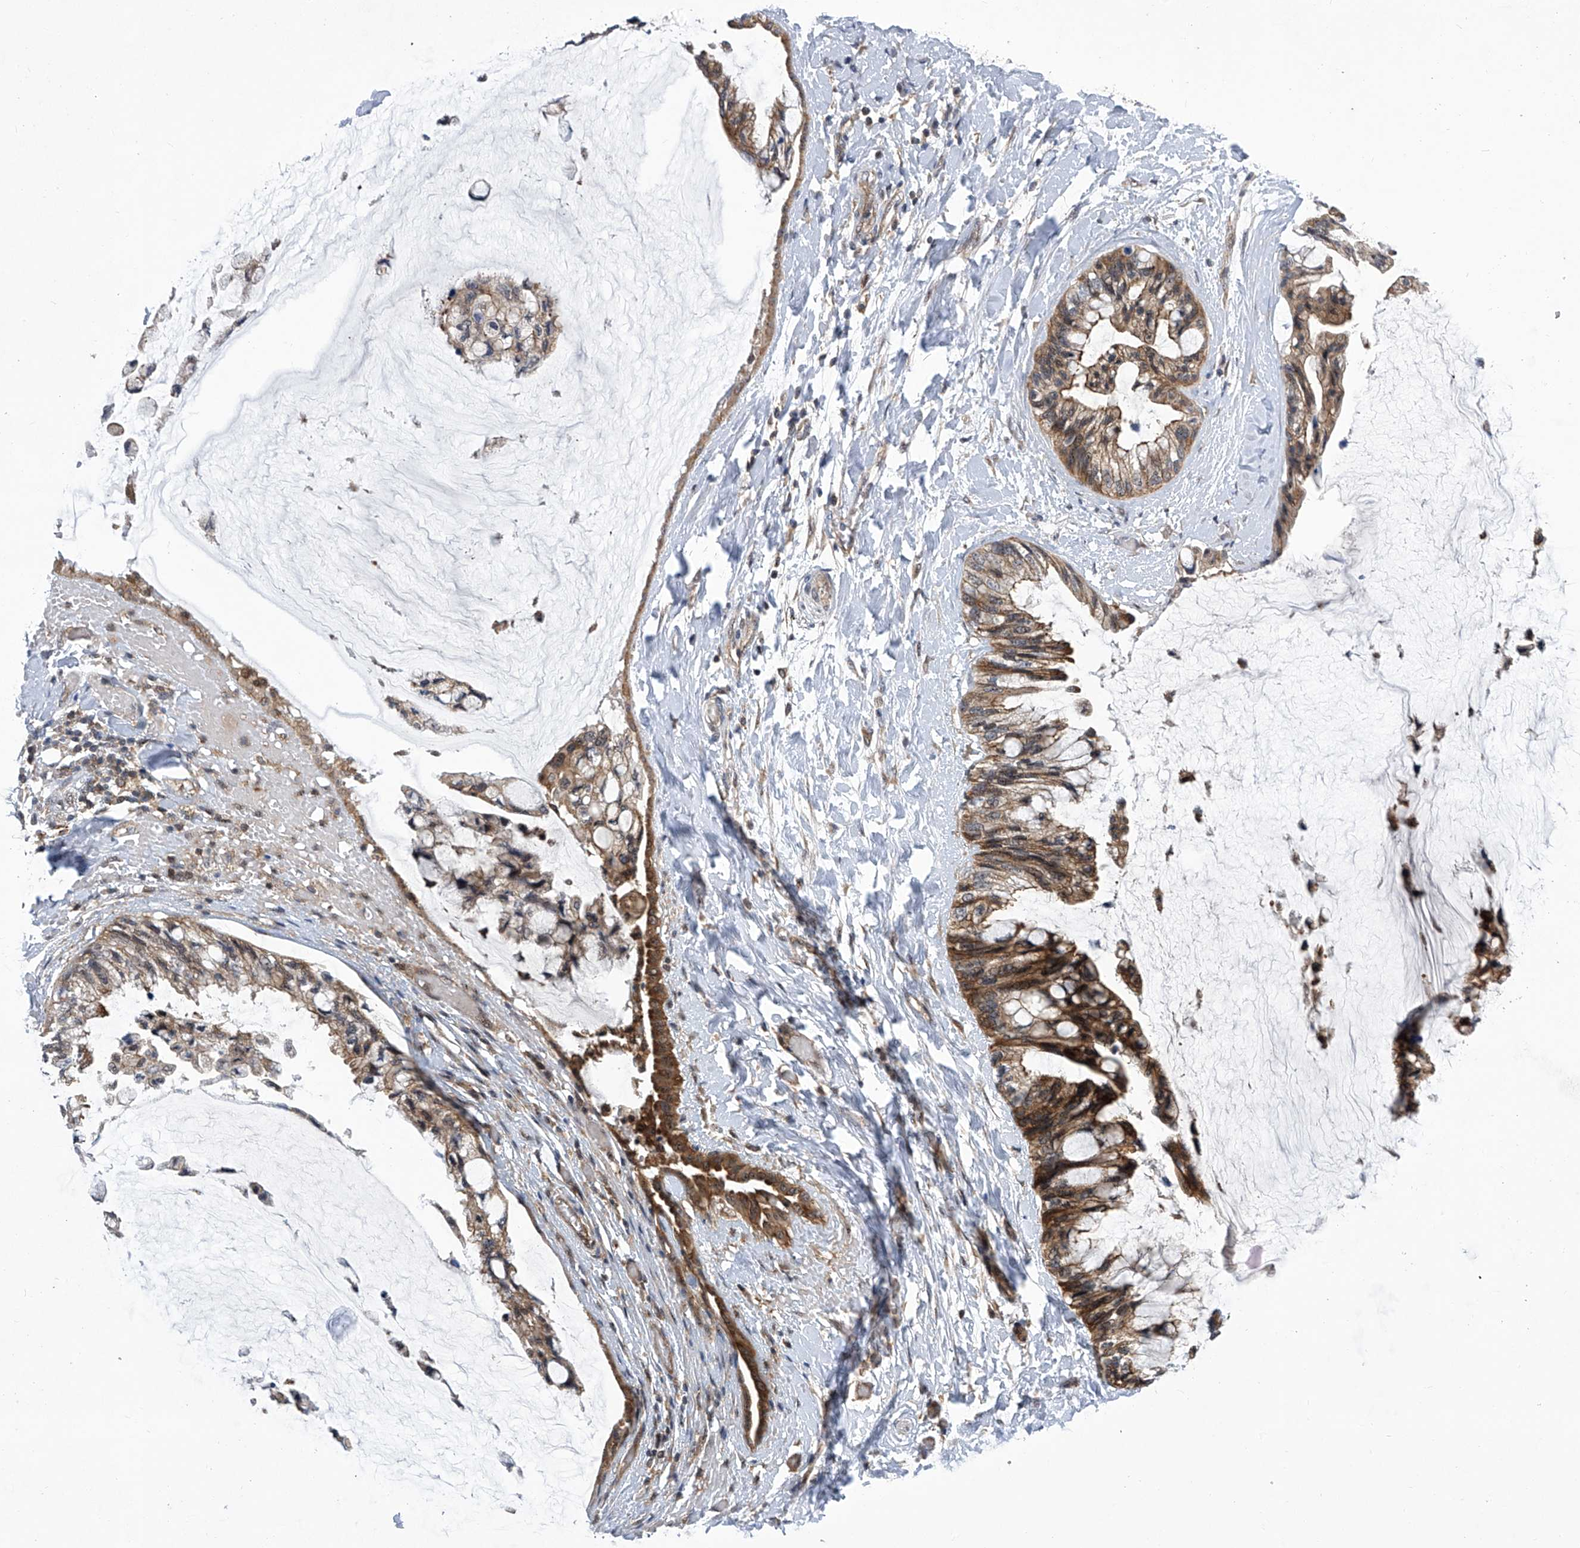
{"staining": {"intensity": "moderate", "quantity": ">75%", "location": "cytoplasmic/membranous"}, "tissue": "ovarian cancer", "cell_type": "Tumor cells", "image_type": "cancer", "snomed": [{"axis": "morphology", "description": "Cystadenocarcinoma, mucinous, NOS"}, {"axis": "topography", "description": "Ovary"}], "caption": "Human mucinous cystadenocarcinoma (ovarian) stained with a protein marker reveals moderate staining in tumor cells.", "gene": "CISH", "patient": {"sex": "female", "age": 39}}